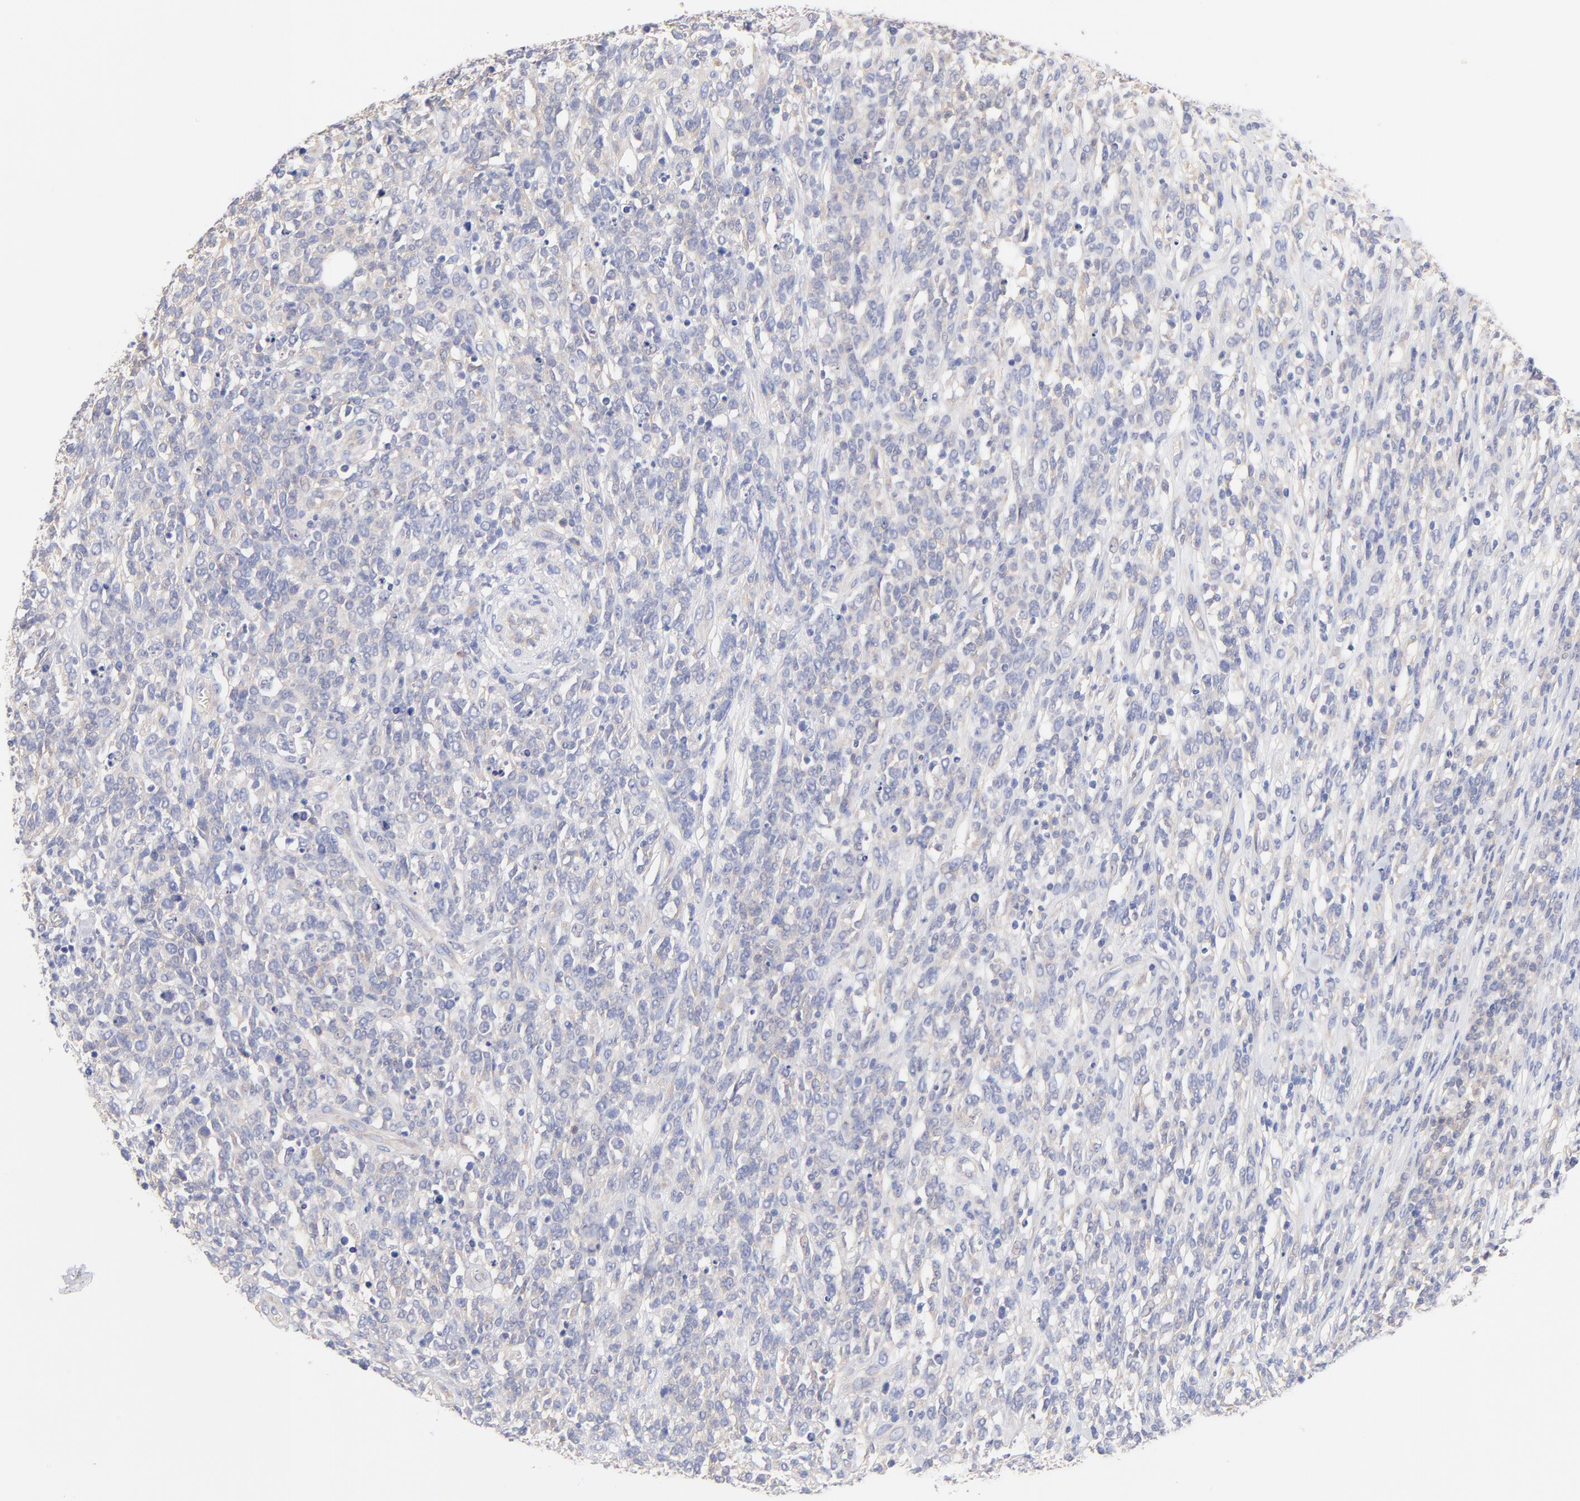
{"staining": {"intensity": "negative", "quantity": "none", "location": "none"}, "tissue": "lymphoma", "cell_type": "Tumor cells", "image_type": "cancer", "snomed": [{"axis": "morphology", "description": "Malignant lymphoma, non-Hodgkin's type, High grade"}, {"axis": "topography", "description": "Lymph node"}], "caption": "There is no significant positivity in tumor cells of high-grade malignant lymphoma, non-Hodgkin's type. (DAB (3,3'-diaminobenzidine) IHC with hematoxylin counter stain).", "gene": "TNFRSF13C", "patient": {"sex": "female", "age": 73}}